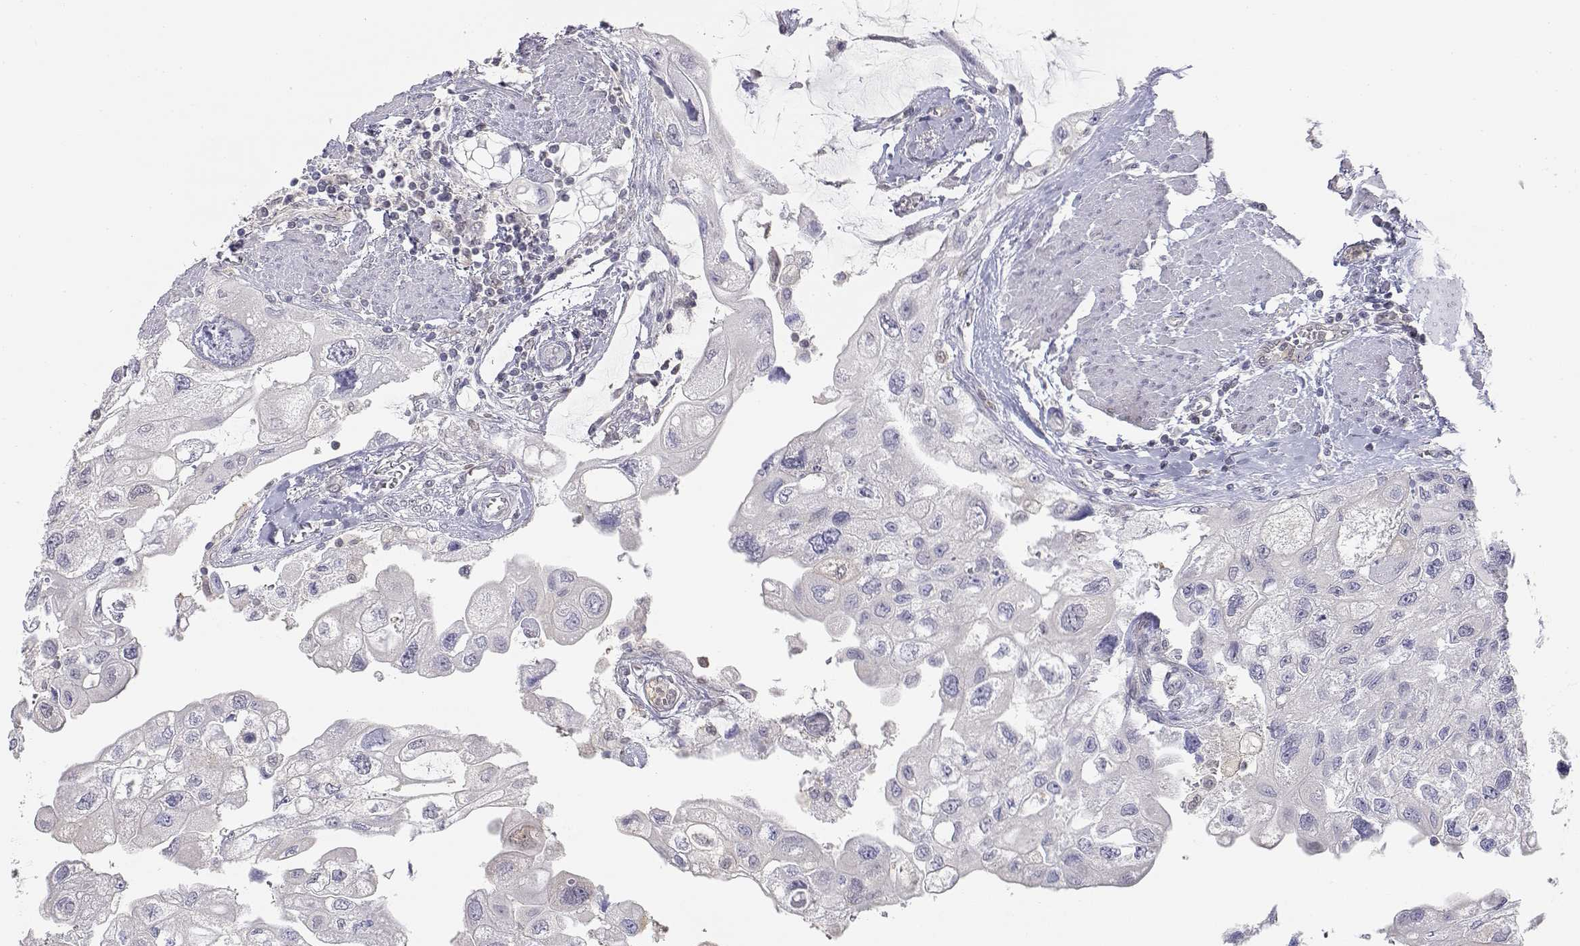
{"staining": {"intensity": "negative", "quantity": "none", "location": "none"}, "tissue": "urothelial cancer", "cell_type": "Tumor cells", "image_type": "cancer", "snomed": [{"axis": "morphology", "description": "Urothelial carcinoma, High grade"}, {"axis": "topography", "description": "Urinary bladder"}], "caption": "High-grade urothelial carcinoma was stained to show a protein in brown. There is no significant staining in tumor cells. The staining is performed using DAB (3,3'-diaminobenzidine) brown chromogen with nuclei counter-stained in using hematoxylin.", "gene": "ADA", "patient": {"sex": "male", "age": 59}}